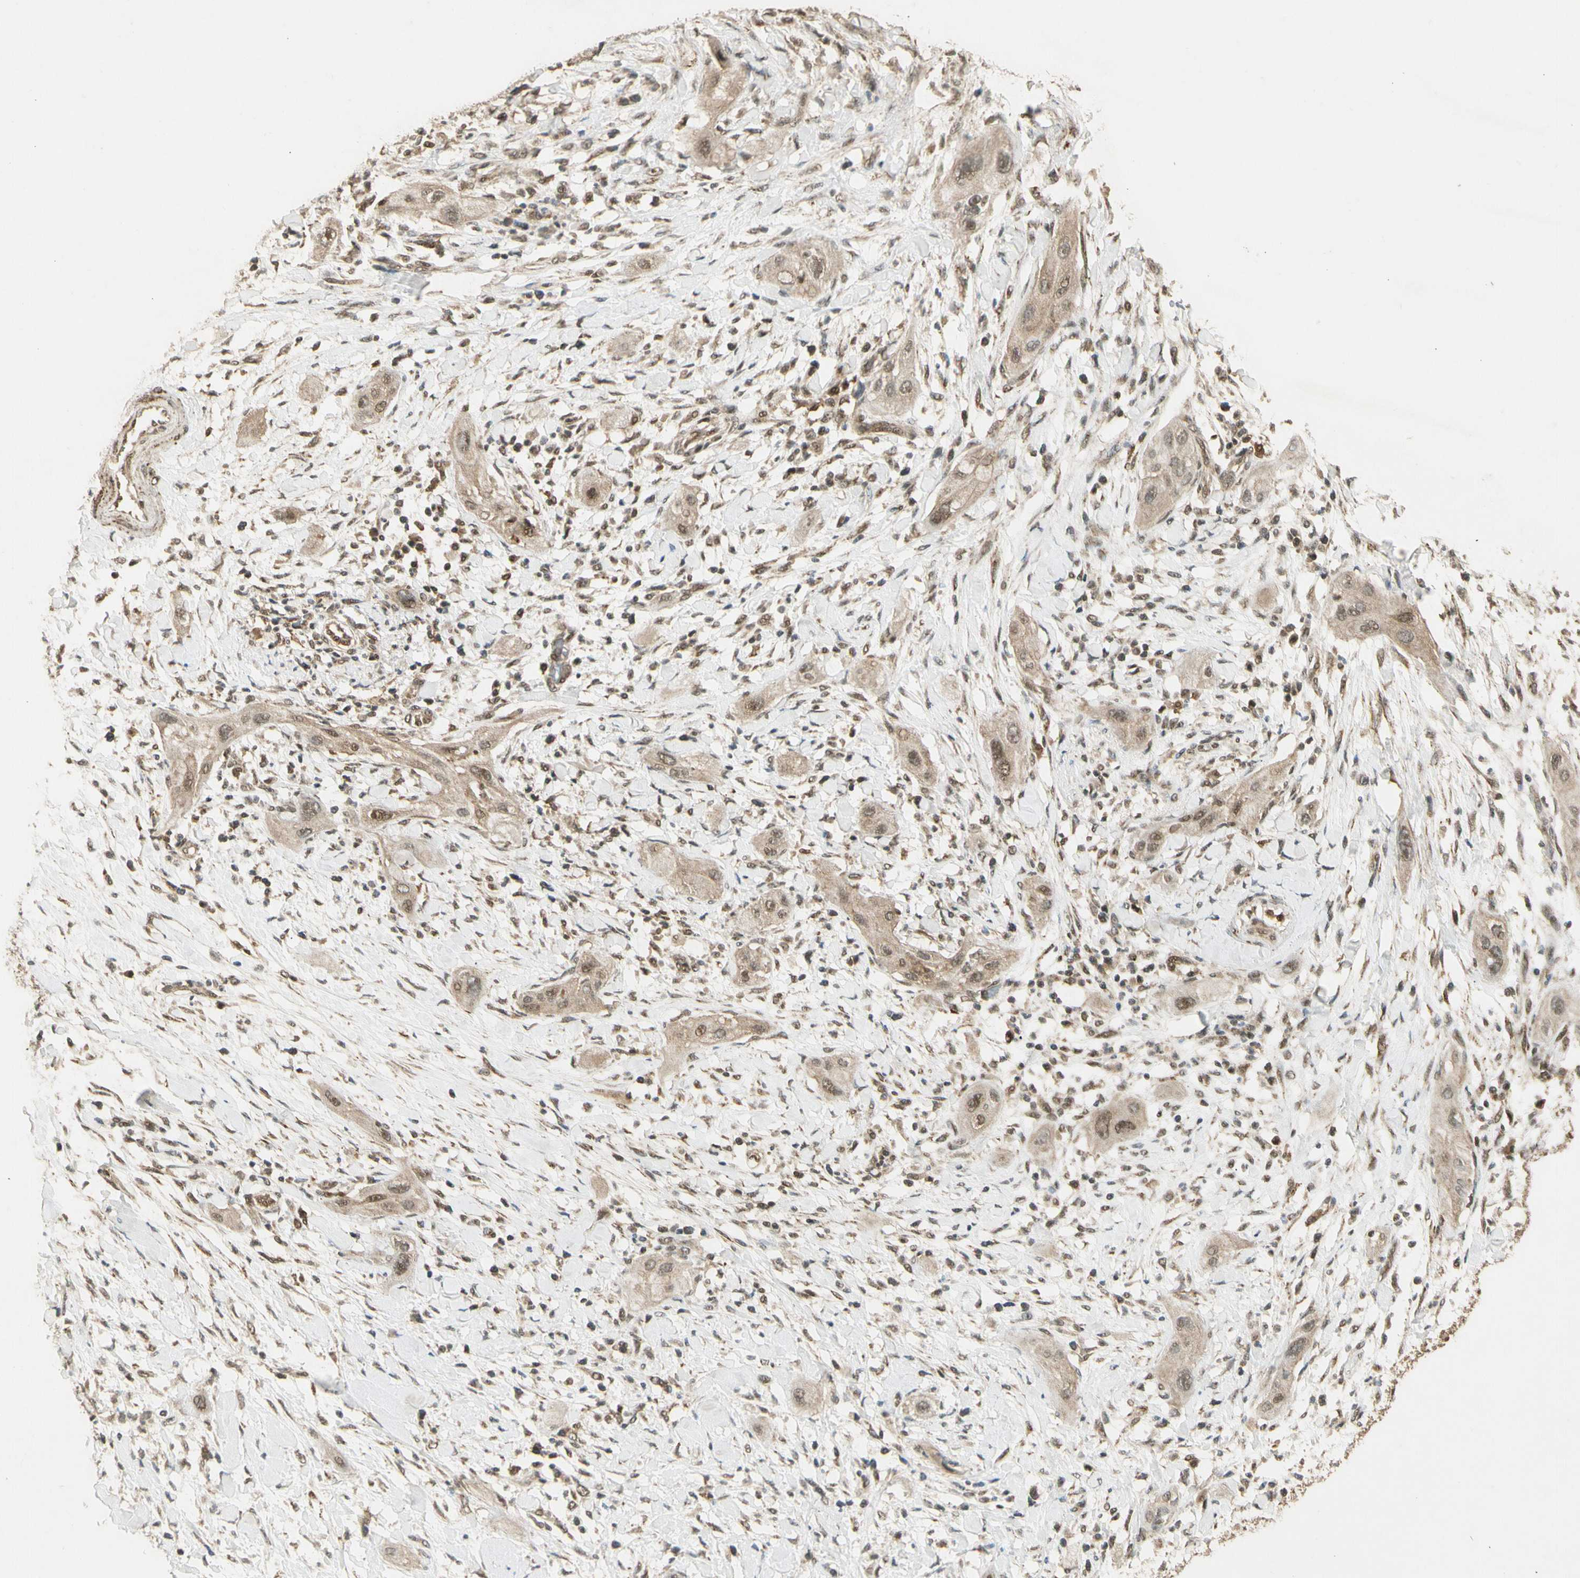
{"staining": {"intensity": "weak", "quantity": ">75%", "location": "cytoplasmic/membranous,nuclear"}, "tissue": "lung cancer", "cell_type": "Tumor cells", "image_type": "cancer", "snomed": [{"axis": "morphology", "description": "Squamous cell carcinoma, NOS"}, {"axis": "topography", "description": "Lung"}], "caption": "A histopathology image showing weak cytoplasmic/membranous and nuclear expression in about >75% of tumor cells in squamous cell carcinoma (lung), as visualized by brown immunohistochemical staining.", "gene": "ZNF135", "patient": {"sex": "female", "age": 47}}